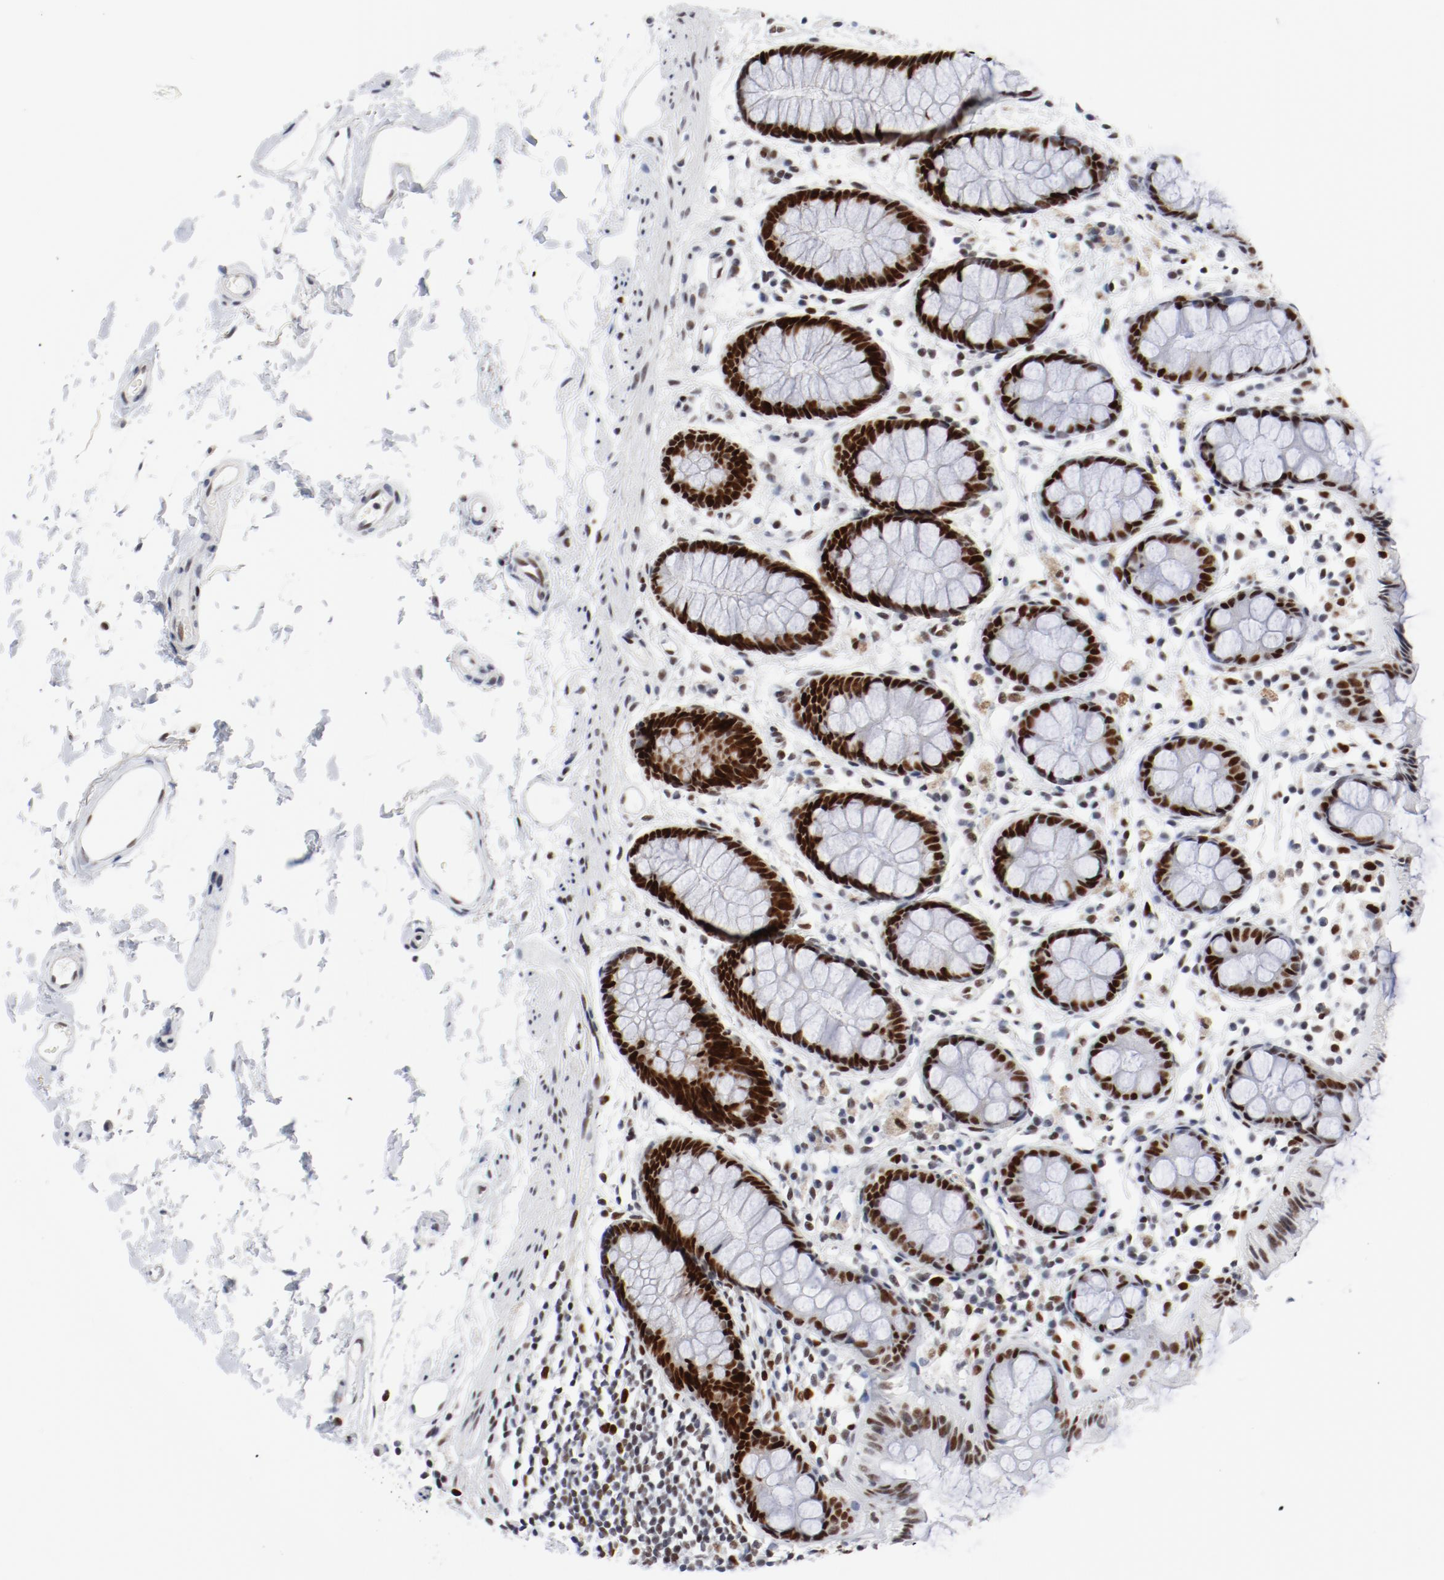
{"staining": {"intensity": "strong", "quantity": ">75%", "location": "nuclear"}, "tissue": "rectum", "cell_type": "Glandular cells", "image_type": "normal", "snomed": [{"axis": "morphology", "description": "Normal tissue, NOS"}, {"axis": "topography", "description": "Rectum"}], "caption": "The histopathology image displays immunohistochemical staining of normal rectum. There is strong nuclear positivity is appreciated in approximately >75% of glandular cells.", "gene": "POLD1", "patient": {"sex": "female", "age": 66}}